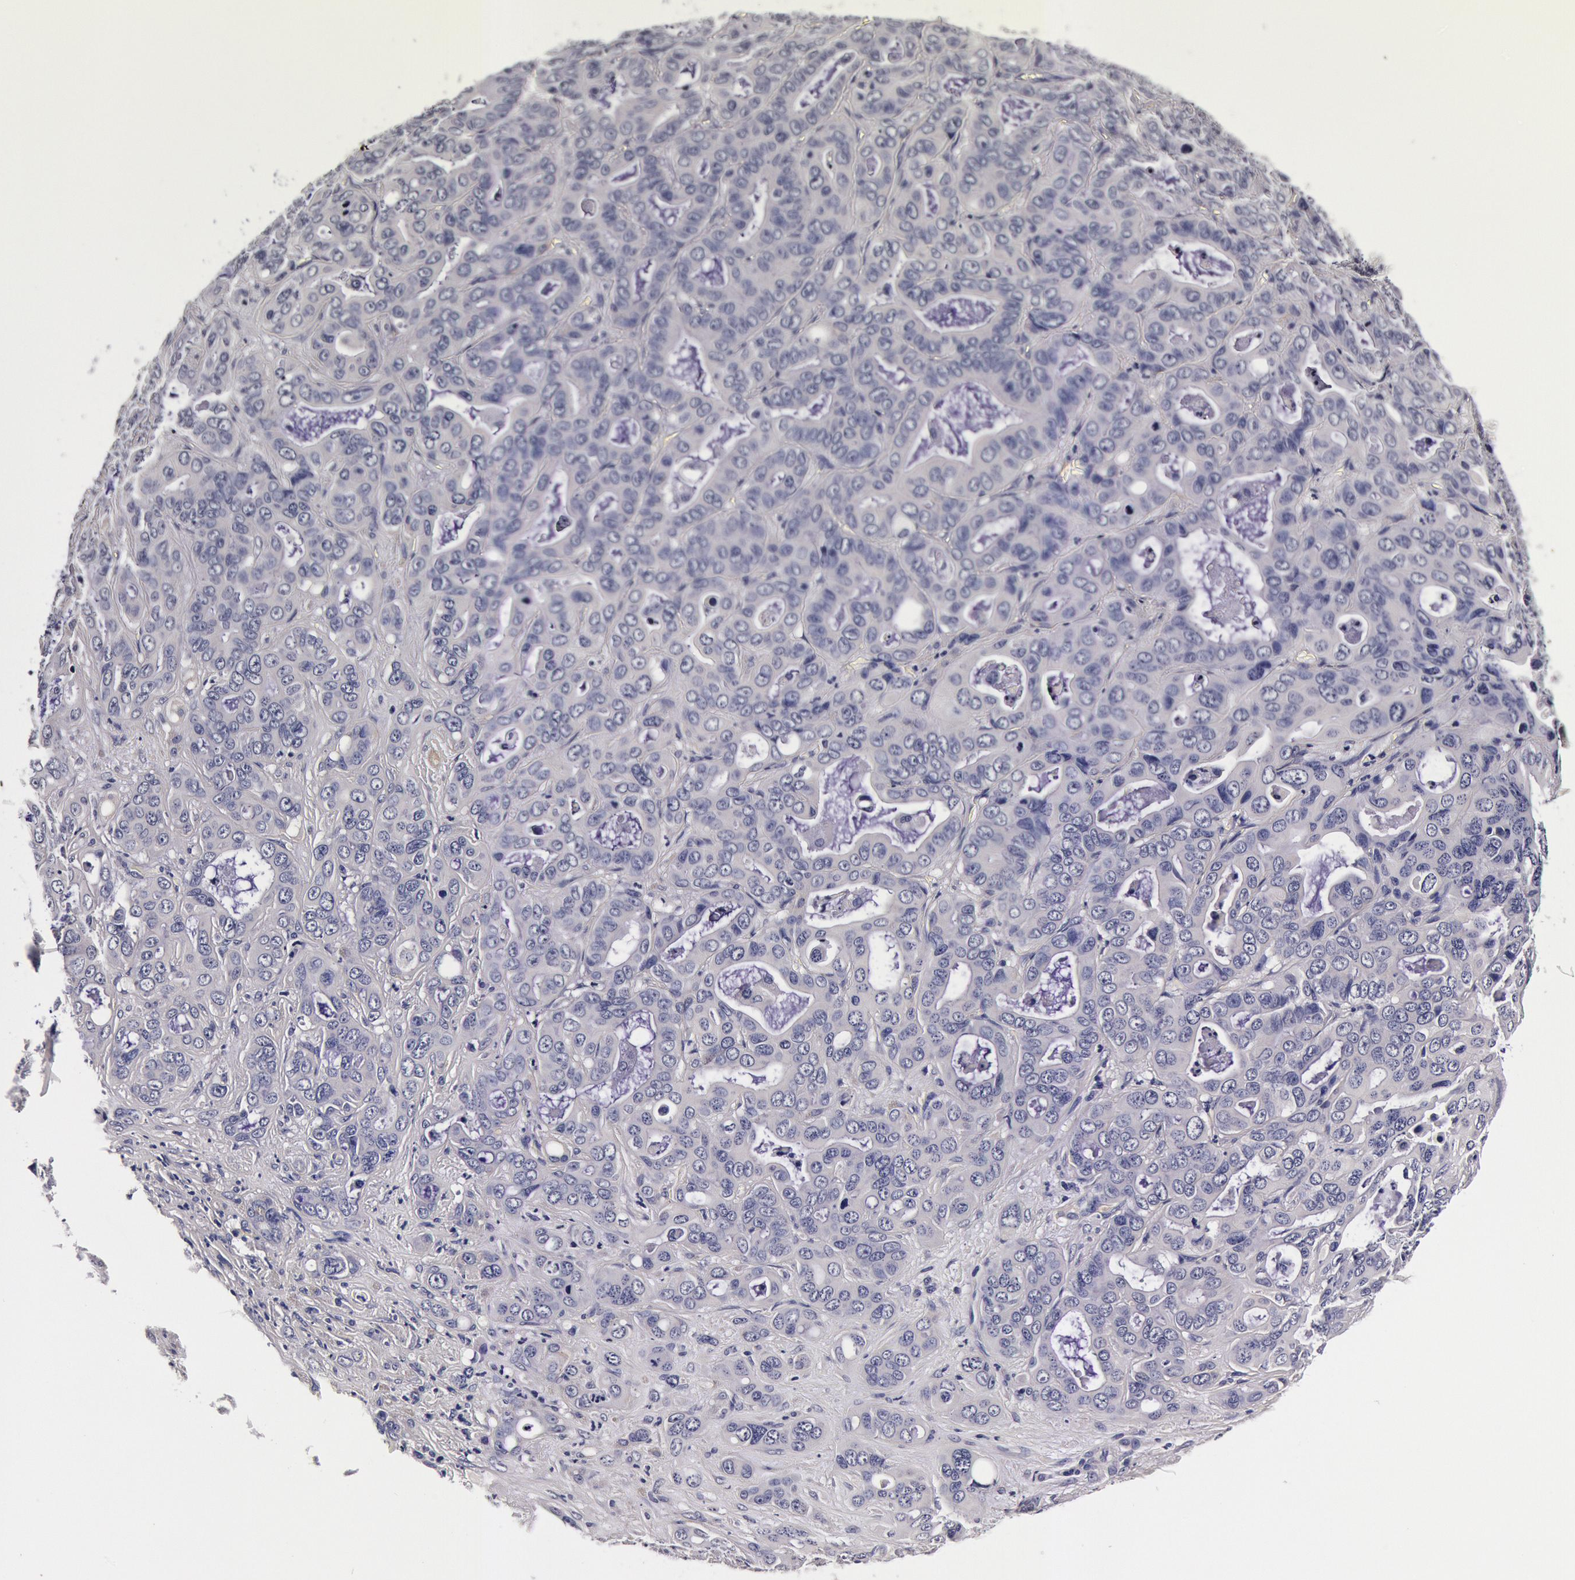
{"staining": {"intensity": "negative", "quantity": "none", "location": "none"}, "tissue": "liver cancer", "cell_type": "Tumor cells", "image_type": "cancer", "snomed": [{"axis": "morphology", "description": "Cholangiocarcinoma"}, {"axis": "topography", "description": "Liver"}], "caption": "Tumor cells show no significant staining in cholangiocarcinoma (liver). Nuclei are stained in blue.", "gene": "CCDC22", "patient": {"sex": "female", "age": 79}}